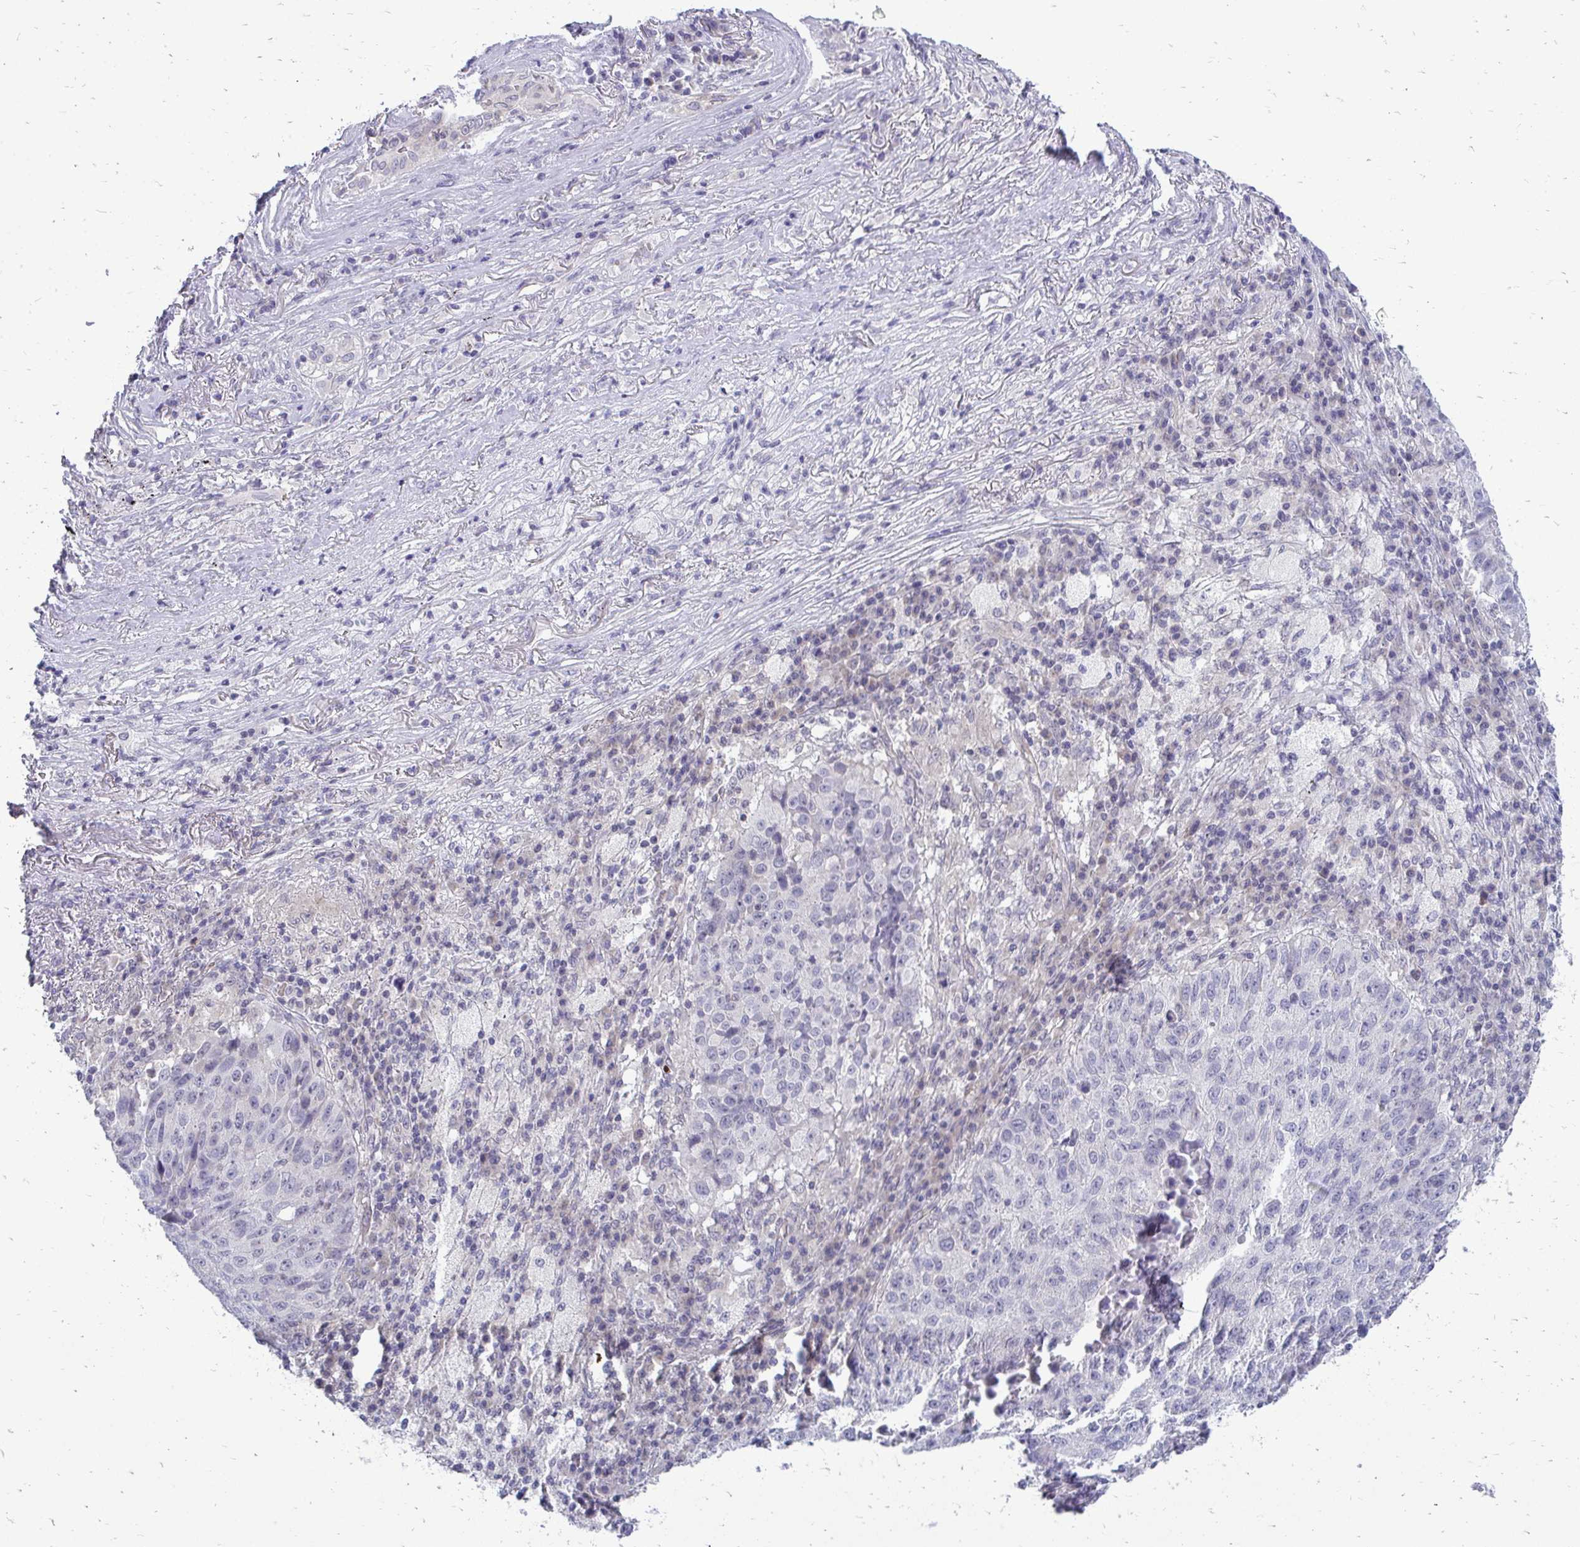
{"staining": {"intensity": "negative", "quantity": "none", "location": "none"}, "tissue": "lung cancer", "cell_type": "Tumor cells", "image_type": "cancer", "snomed": [{"axis": "morphology", "description": "Squamous cell carcinoma, NOS"}, {"axis": "topography", "description": "Lung"}], "caption": "IHC micrograph of neoplastic tissue: human lung cancer (squamous cell carcinoma) stained with DAB demonstrates no significant protein staining in tumor cells.", "gene": "ACSL5", "patient": {"sex": "male", "age": 73}}